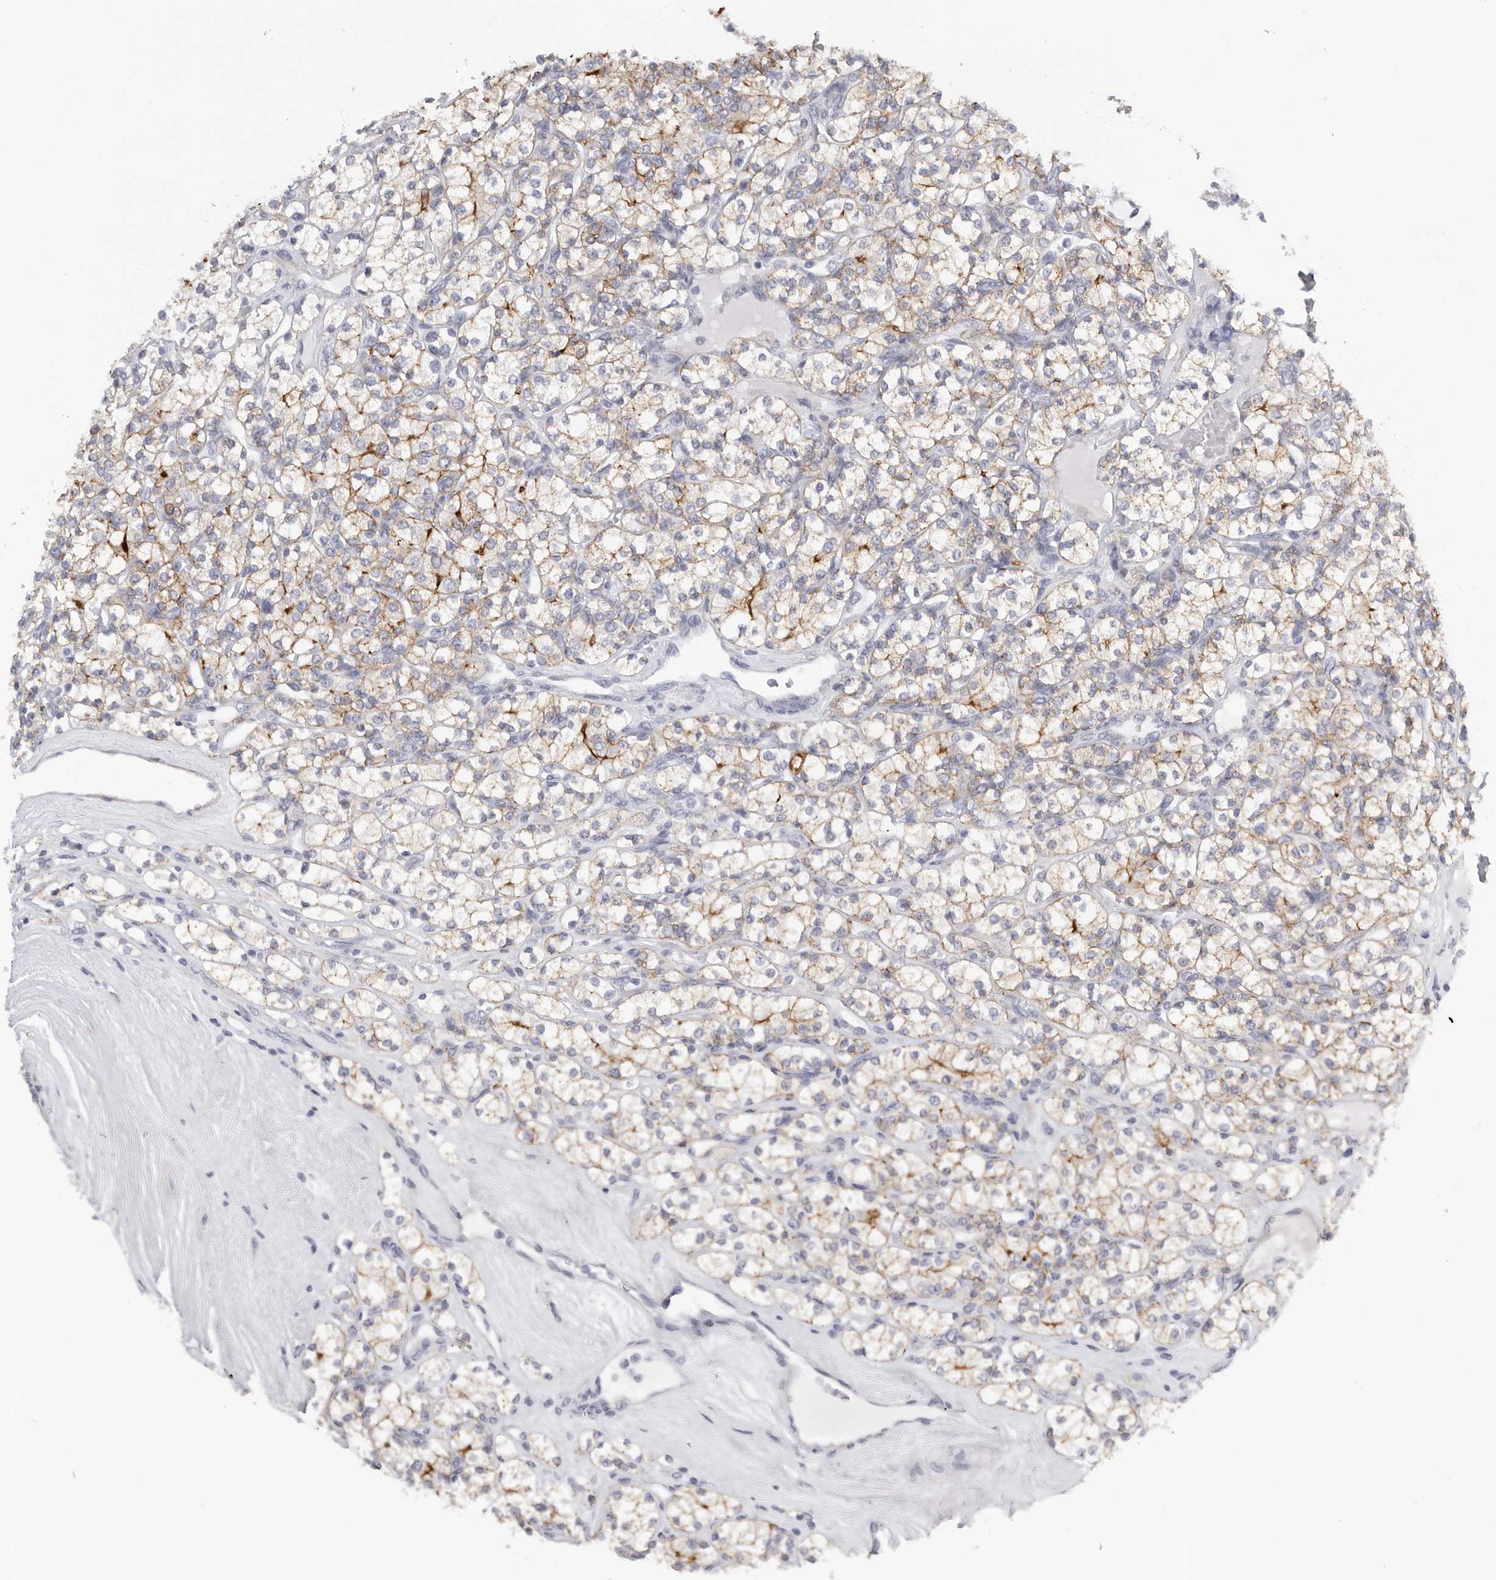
{"staining": {"intensity": "moderate", "quantity": ">75%", "location": "cytoplasmic/membranous"}, "tissue": "renal cancer", "cell_type": "Tumor cells", "image_type": "cancer", "snomed": [{"axis": "morphology", "description": "Adenocarcinoma, NOS"}, {"axis": "topography", "description": "Kidney"}], "caption": "Protein expression analysis of renal cancer shows moderate cytoplasmic/membranous staining in about >75% of tumor cells. Ihc stains the protein in brown and the nuclei are stained blue.", "gene": "TNR", "patient": {"sex": "male", "age": 77}}